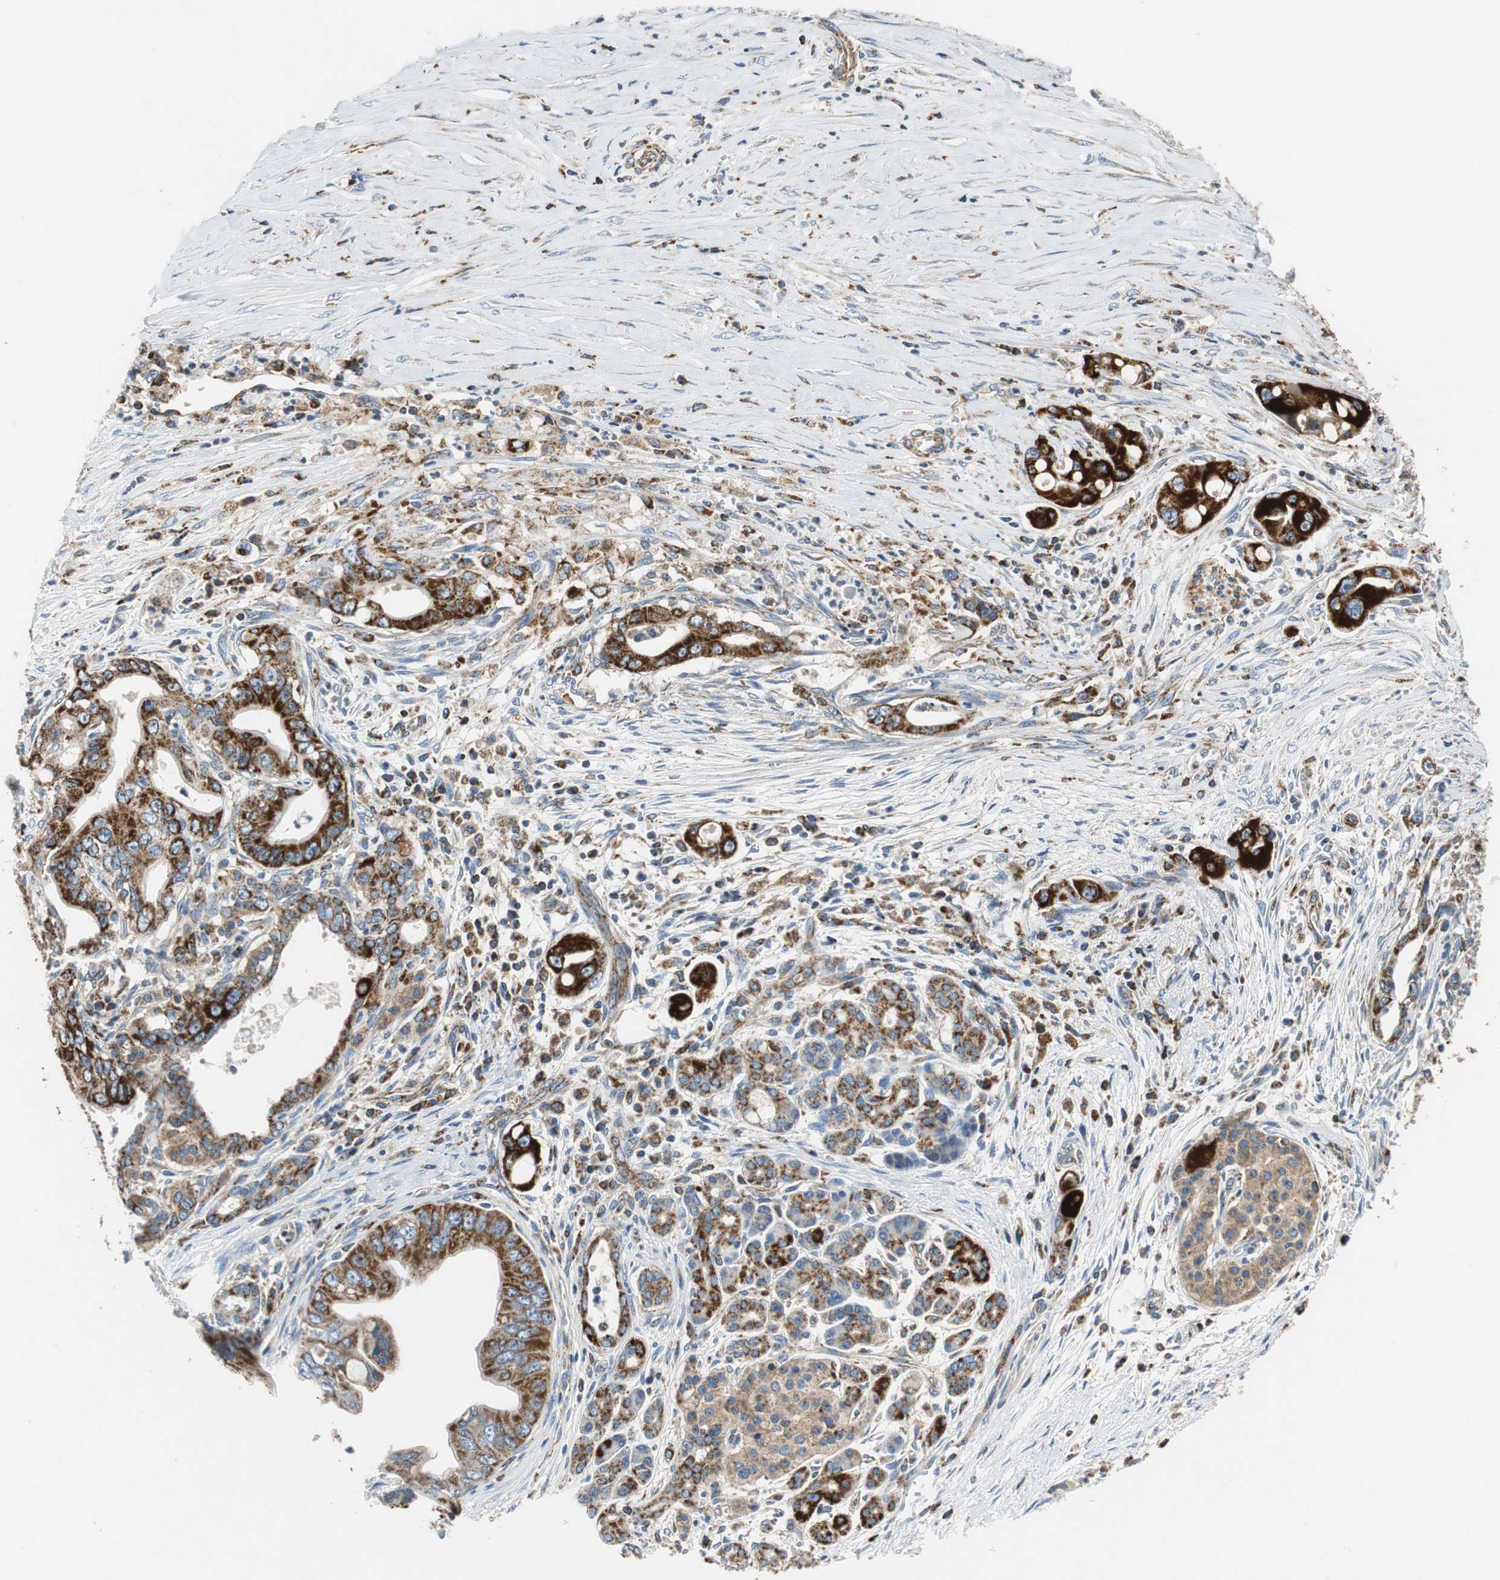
{"staining": {"intensity": "strong", "quantity": ">75%", "location": "cytoplasmic/membranous"}, "tissue": "pancreatic cancer", "cell_type": "Tumor cells", "image_type": "cancer", "snomed": [{"axis": "morphology", "description": "Adenocarcinoma, NOS"}, {"axis": "topography", "description": "Pancreas"}], "caption": "Pancreatic cancer (adenocarcinoma) was stained to show a protein in brown. There is high levels of strong cytoplasmic/membranous positivity in about >75% of tumor cells.", "gene": "GSTK1", "patient": {"sex": "male", "age": 59}}